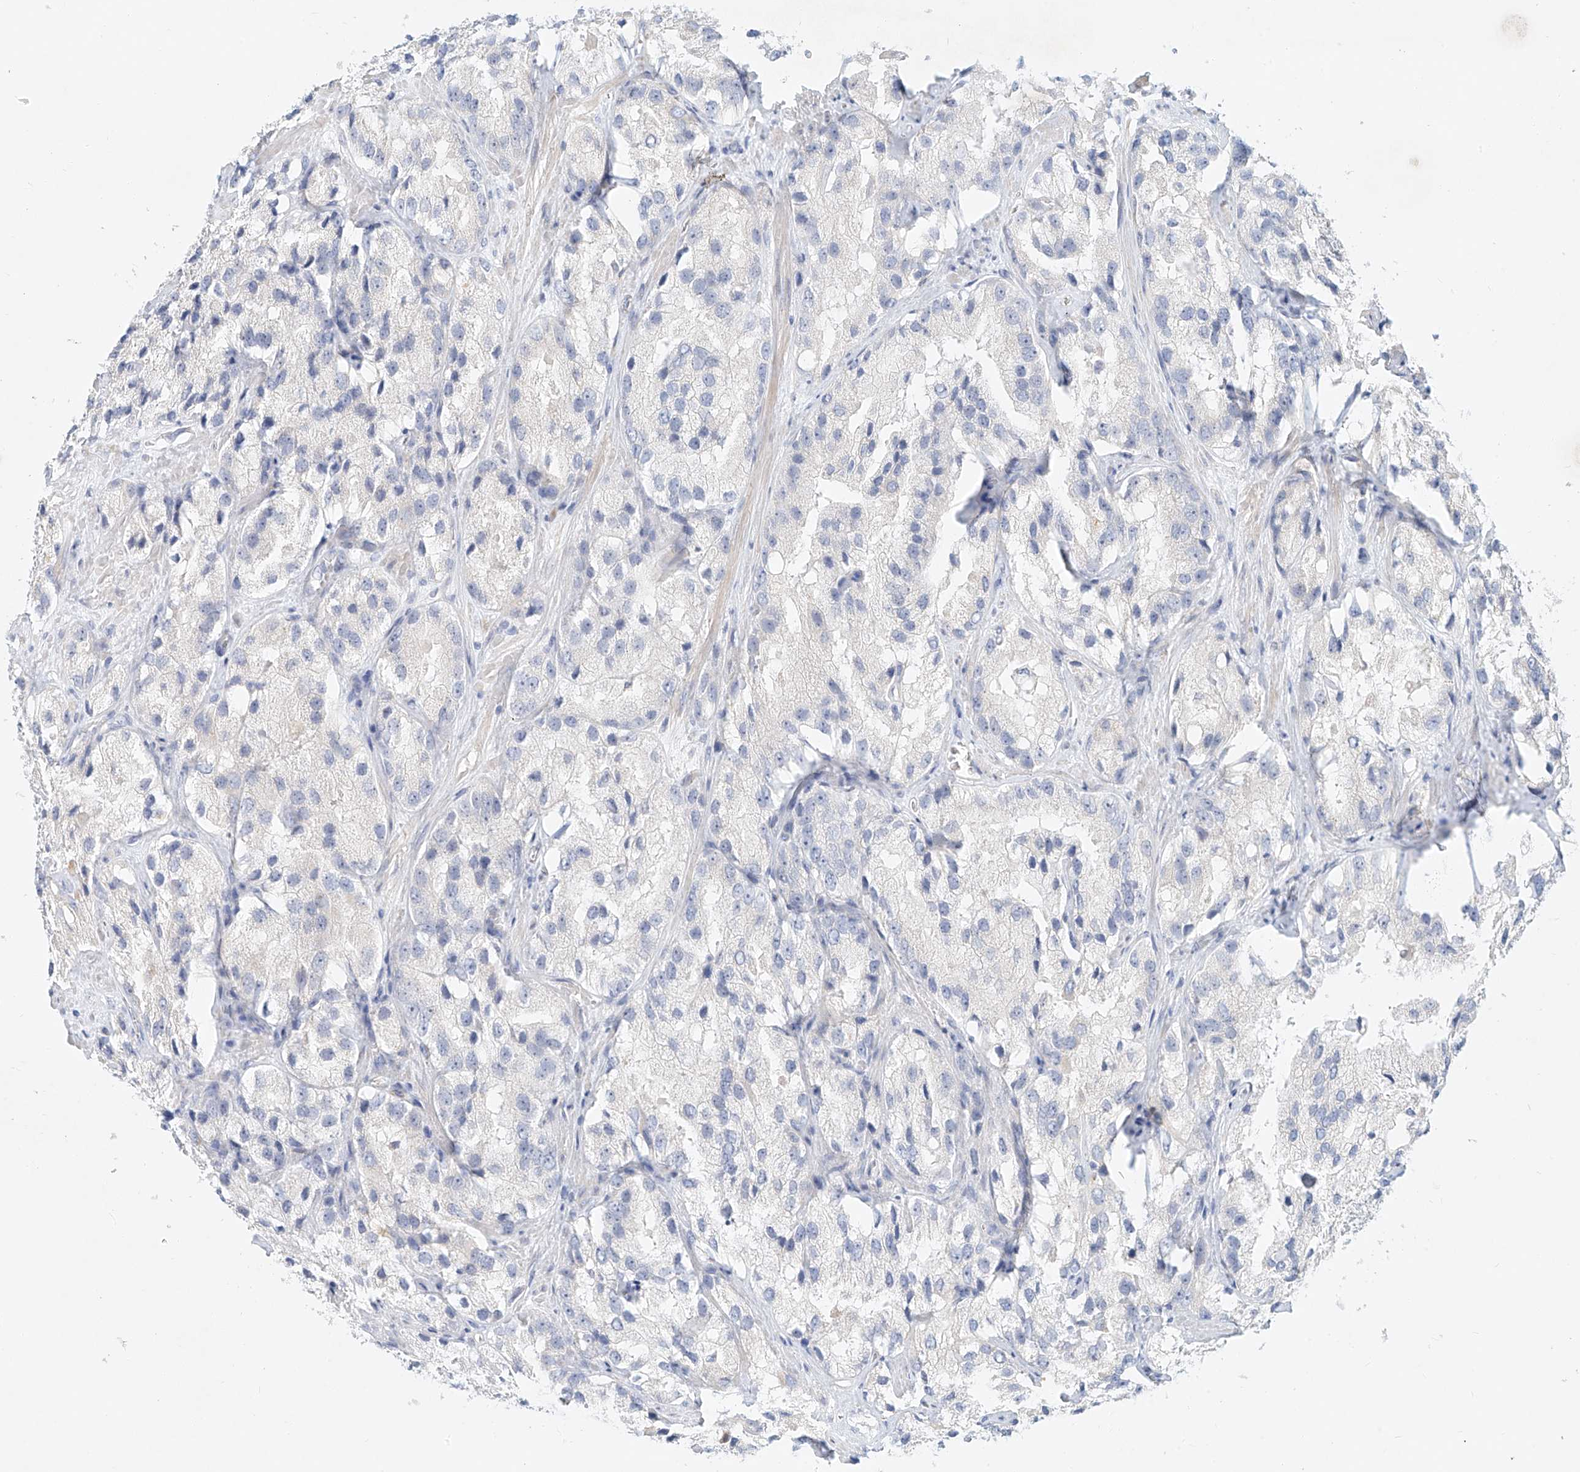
{"staining": {"intensity": "negative", "quantity": "none", "location": "none"}, "tissue": "prostate cancer", "cell_type": "Tumor cells", "image_type": "cancer", "snomed": [{"axis": "morphology", "description": "Adenocarcinoma, High grade"}, {"axis": "topography", "description": "Prostate"}], "caption": "An immunohistochemistry (IHC) histopathology image of prostate cancer is shown. There is no staining in tumor cells of prostate cancer. Nuclei are stained in blue.", "gene": "SYTL3", "patient": {"sex": "male", "age": 66}}